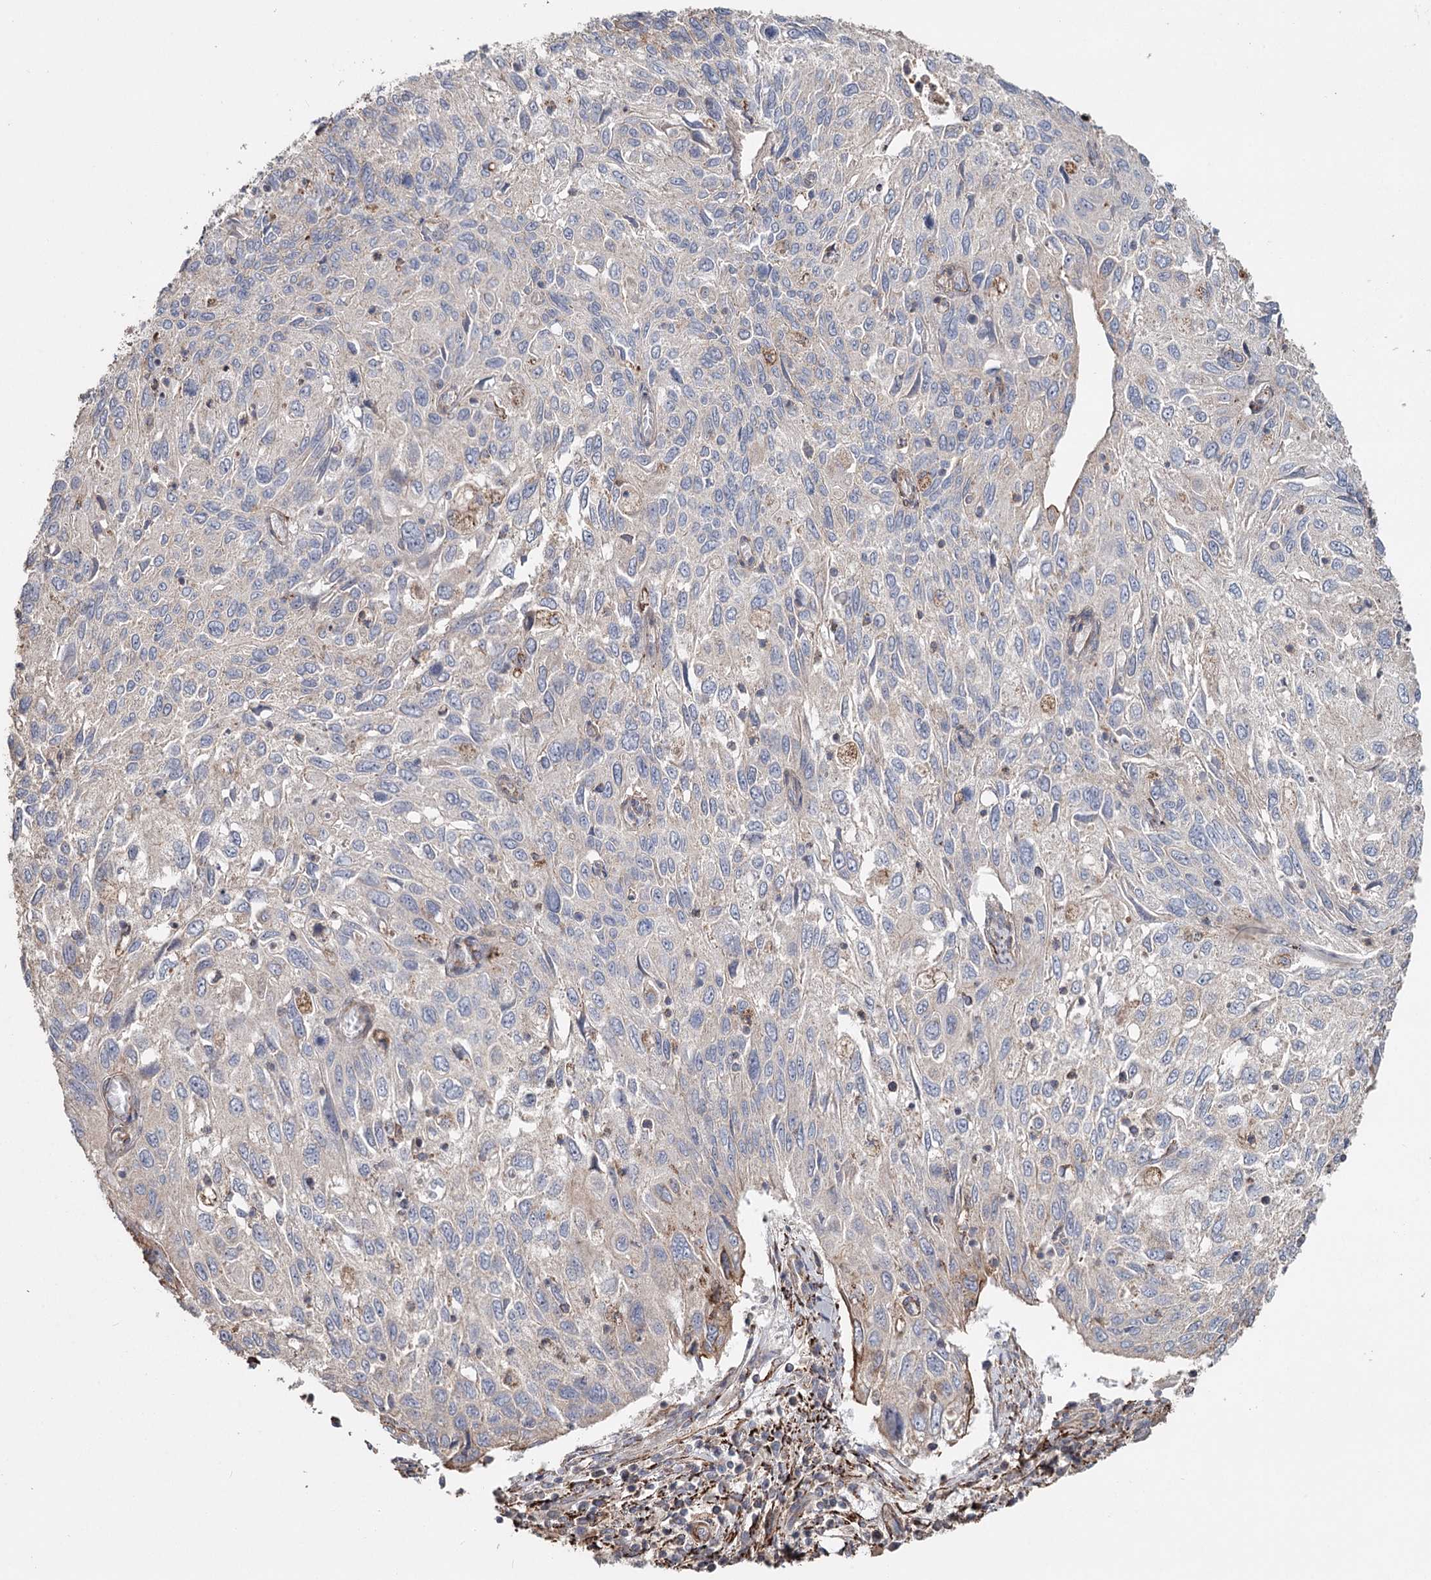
{"staining": {"intensity": "negative", "quantity": "none", "location": "none"}, "tissue": "cervical cancer", "cell_type": "Tumor cells", "image_type": "cancer", "snomed": [{"axis": "morphology", "description": "Squamous cell carcinoma, NOS"}, {"axis": "topography", "description": "Cervix"}], "caption": "Histopathology image shows no significant protein positivity in tumor cells of cervical cancer (squamous cell carcinoma).", "gene": "DHRS9", "patient": {"sex": "female", "age": 70}}